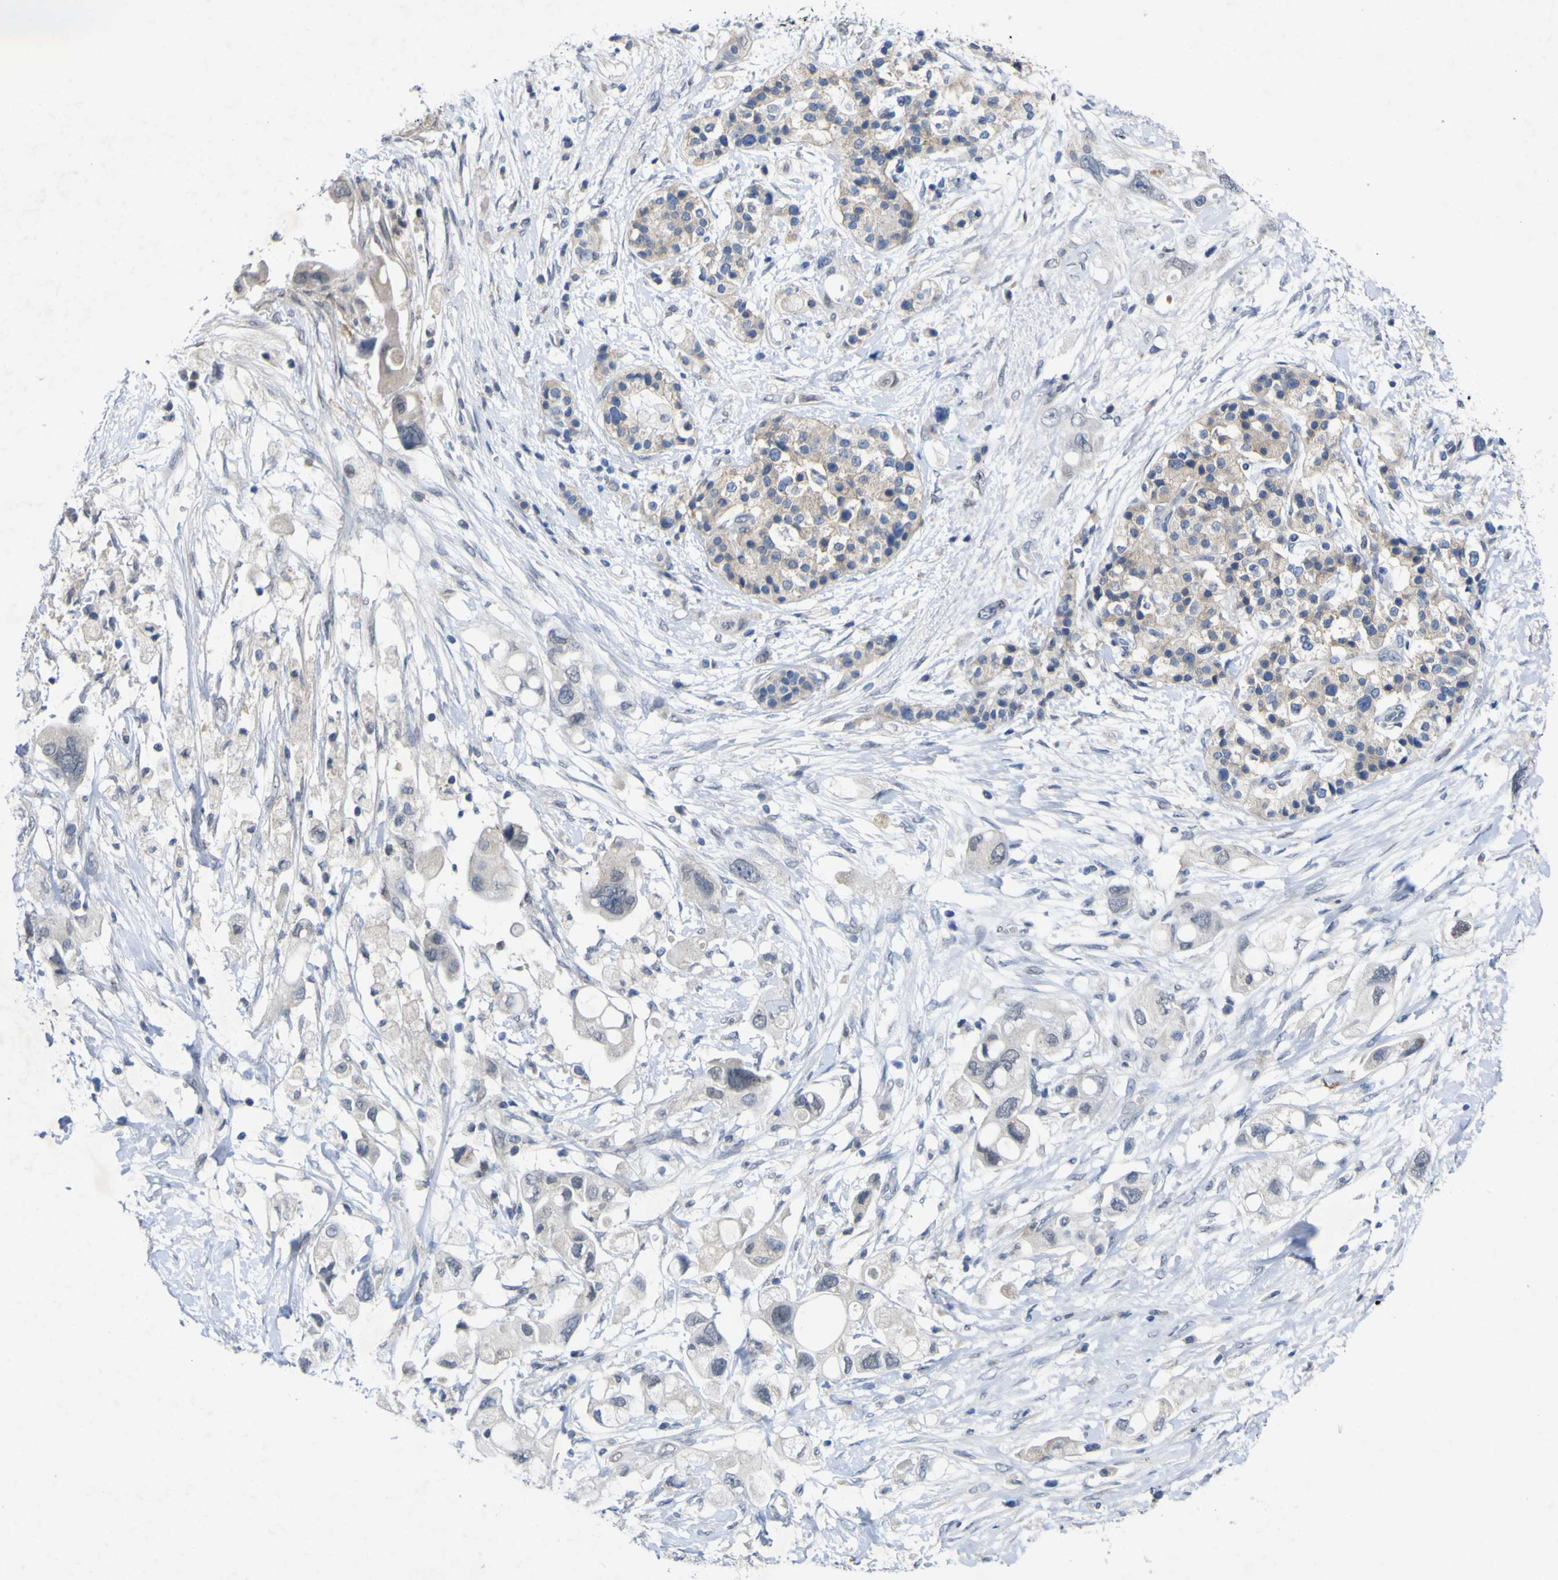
{"staining": {"intensity": "weak", "quantity": "<25%", "location": "cytoplasmic/membranous"}, "tissue": "pancreatic cancer", "cell_type": "Tumor cells", "image_type": "cancer", "snomed": [{"axis": "morphology", "description": "Adenocarcinoma, NOS"}, {"axis": "topography", "description": "Pancreas"}], "caption": "A micrograph of human pancreatic adenocarcinoma is negative for staining in tumor cells. The staining is performed using DAB brown chromogen with nuclei counter-stained in using hematoxylin.", "gene": "NAV1", "patient": {"sex": "female", "age": 56}}